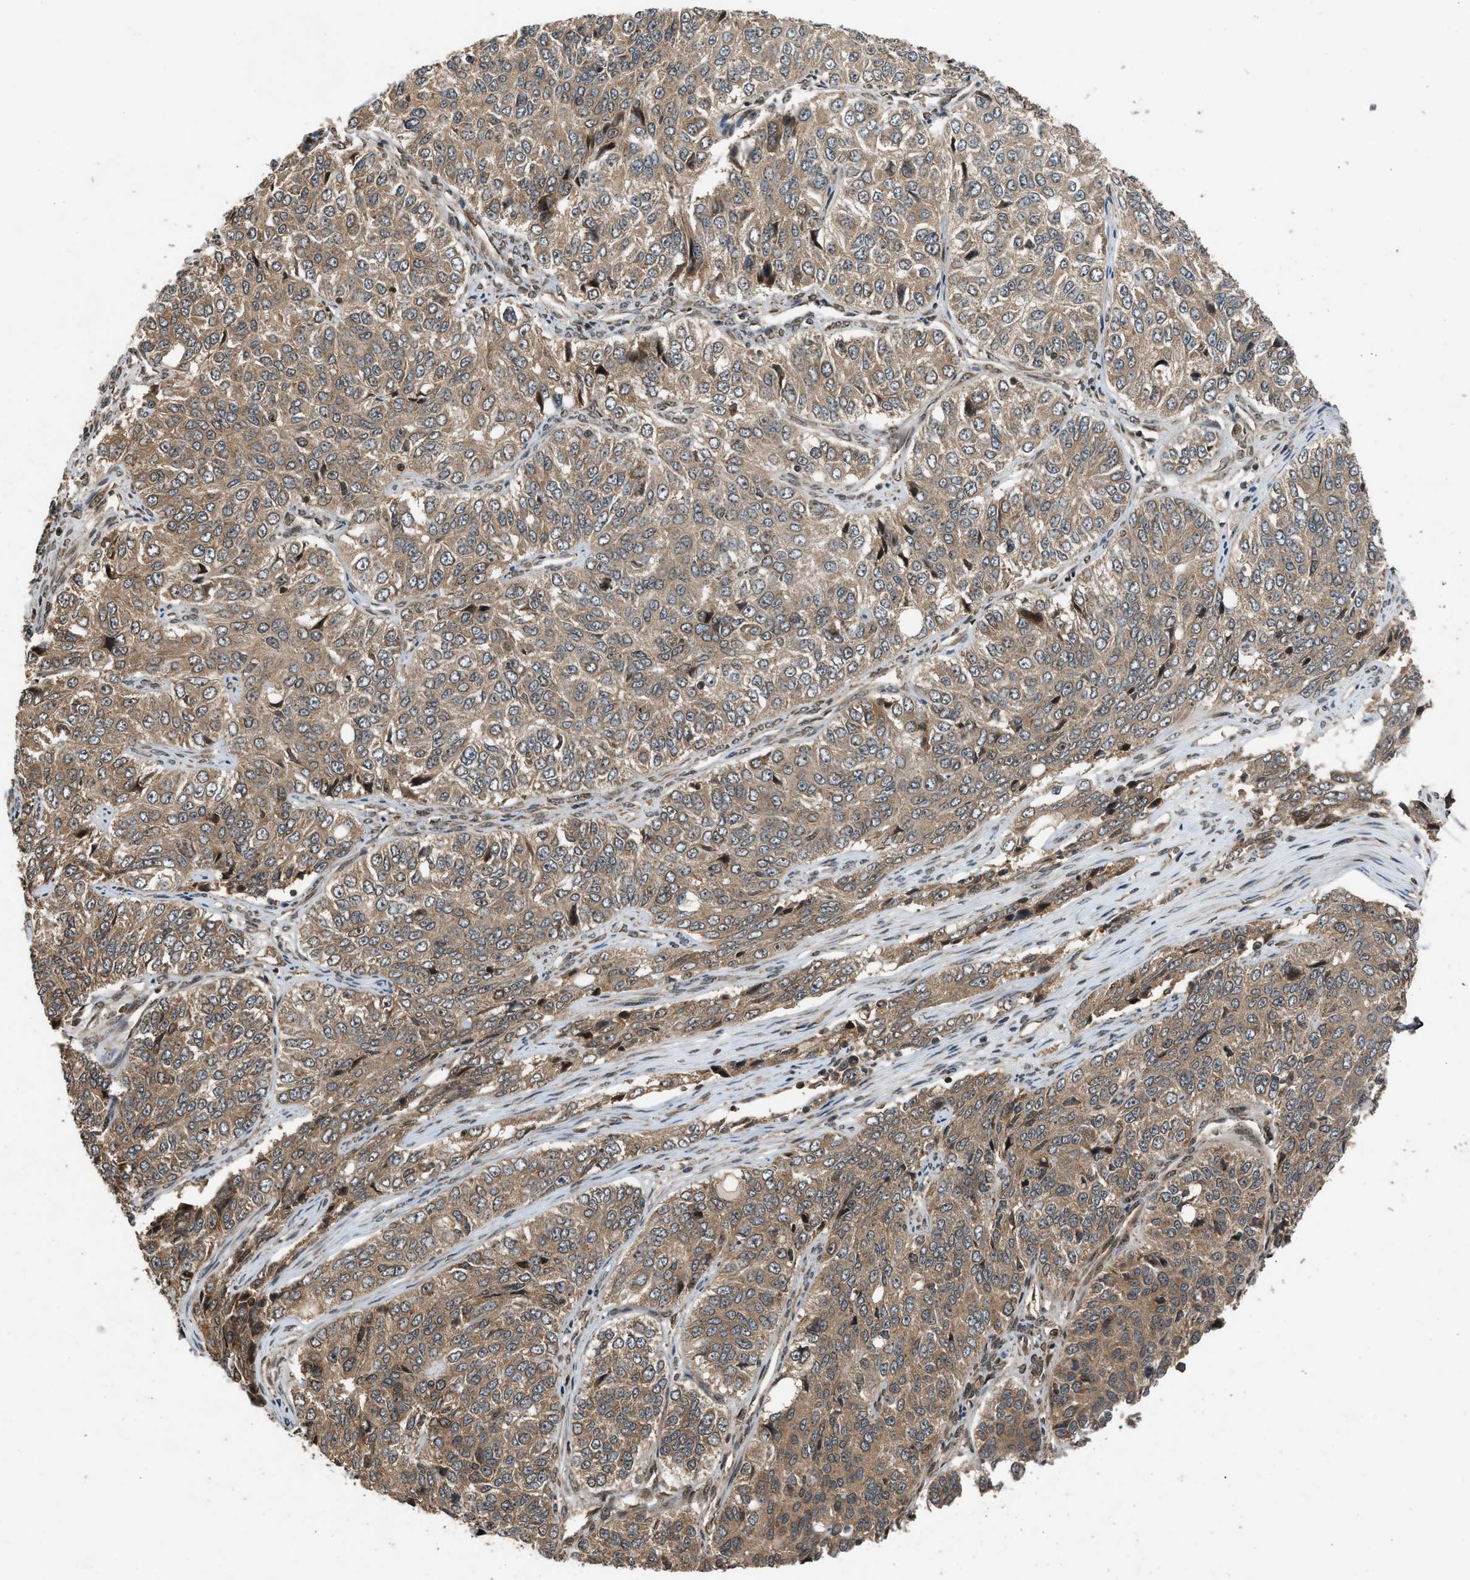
{"staining": {"intensity": "moderate", "quantity": ">75%", "location": "cytoplasmic/membranous"}, "tissue": "ovarian cancer", "cell_type": "Tumor cells", "image_type": "cancer", "snomed": [{"axis": "morphology", "description": "Carcinoma, endometroid"}, {"axis": "topography", "description": "Ovary"}], "caption": "A histopathology image of human endometroid carcinoma (ovarian) stained for a protein shows moderate cytoplasmic/membranous brown staining in tumor cells.", "gene": "TXNL1", "patient": {"sex": "female", "age": 51}}